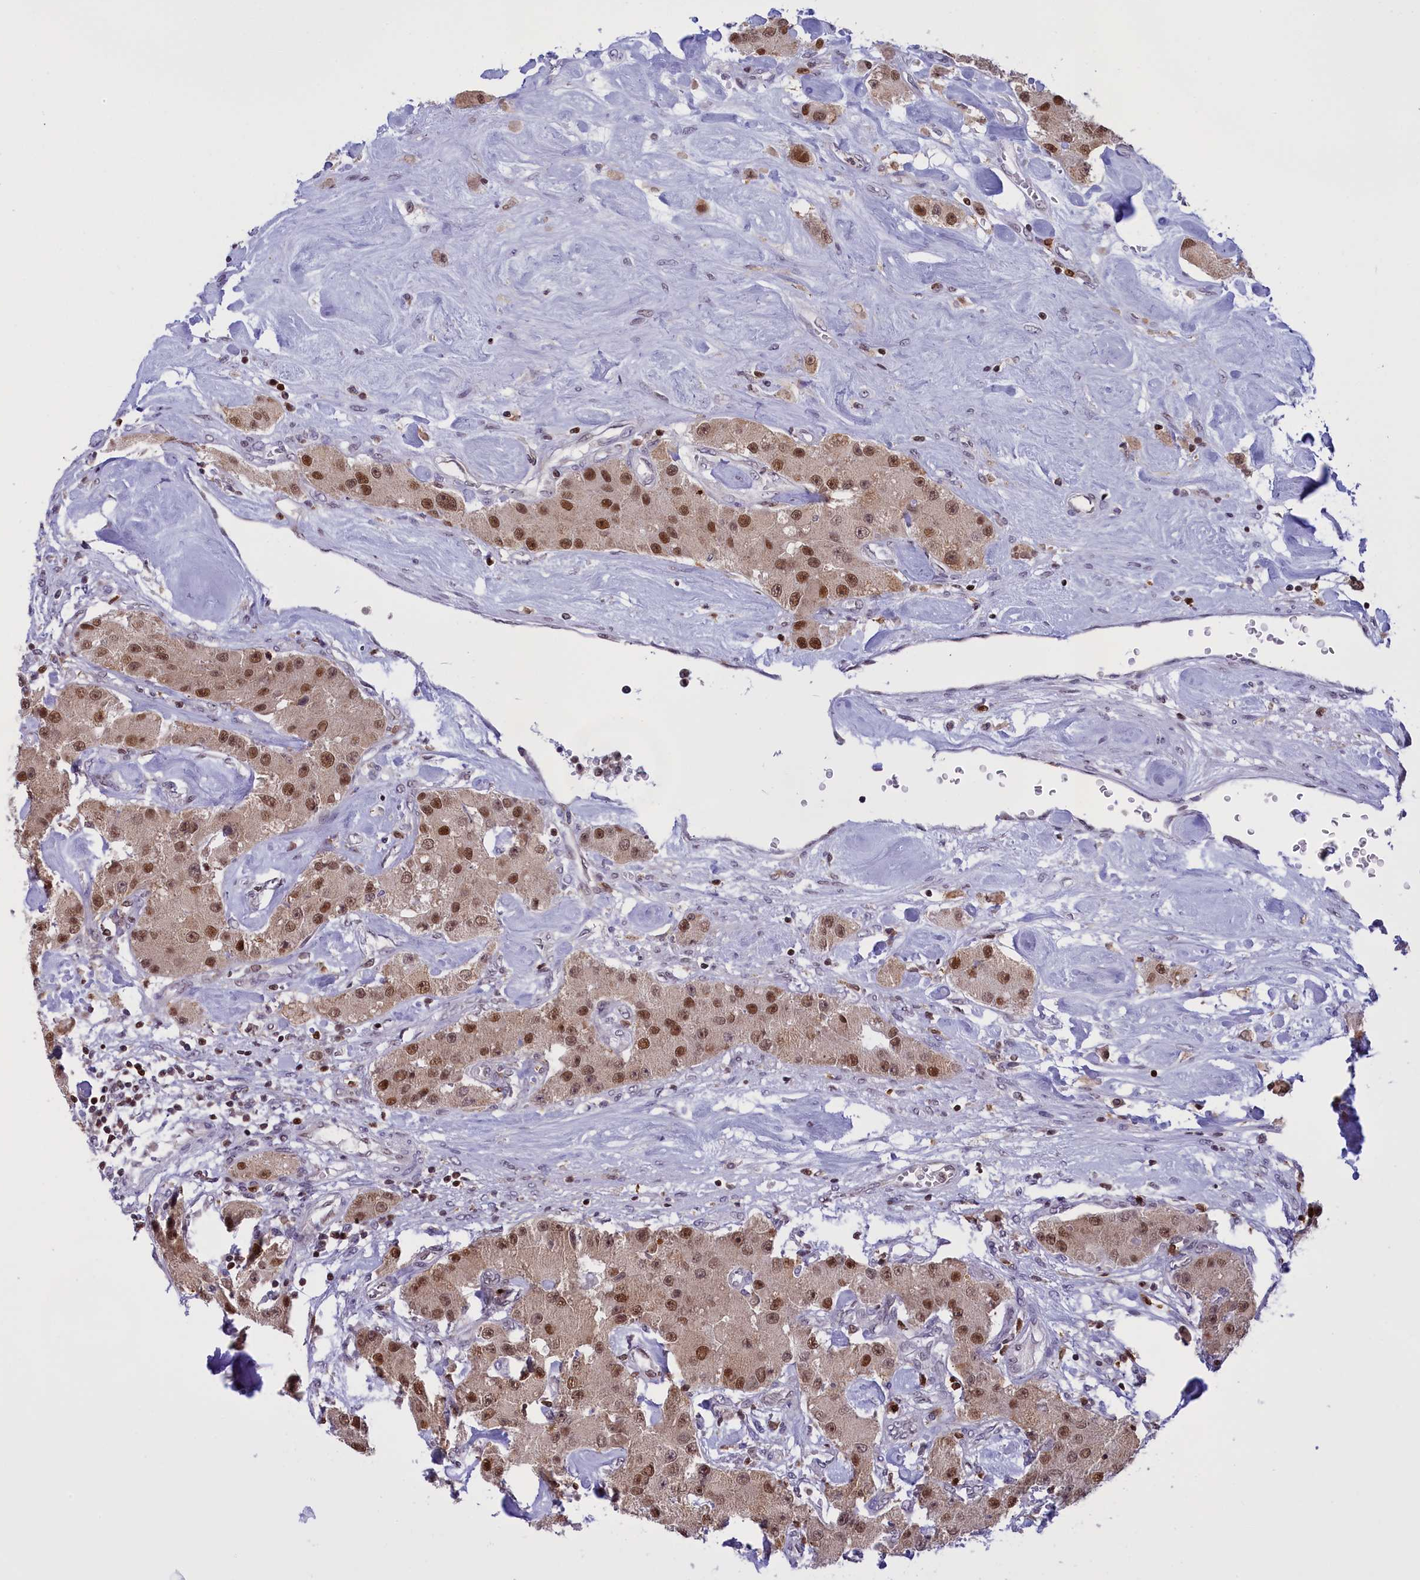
{"staining": {"intensity": "moderate", "quantity": ">75%", "location": "nuclear"}, "tissue": "carcinoid", "cell_type": "Tumor cells", "image_type": "cancer", "snomed": [{"axis": "morphology", "description": "Carcinoid, malignant, NOS"}, {"axis": "topography", "description": "Pancreas"}], "caption": "Carcinoid tissue exhibits moderate nuclear staining in approximately >75% of tumor cells", "gene": "IZUMO2", "patient": {"sex": "male", "age": 41}}